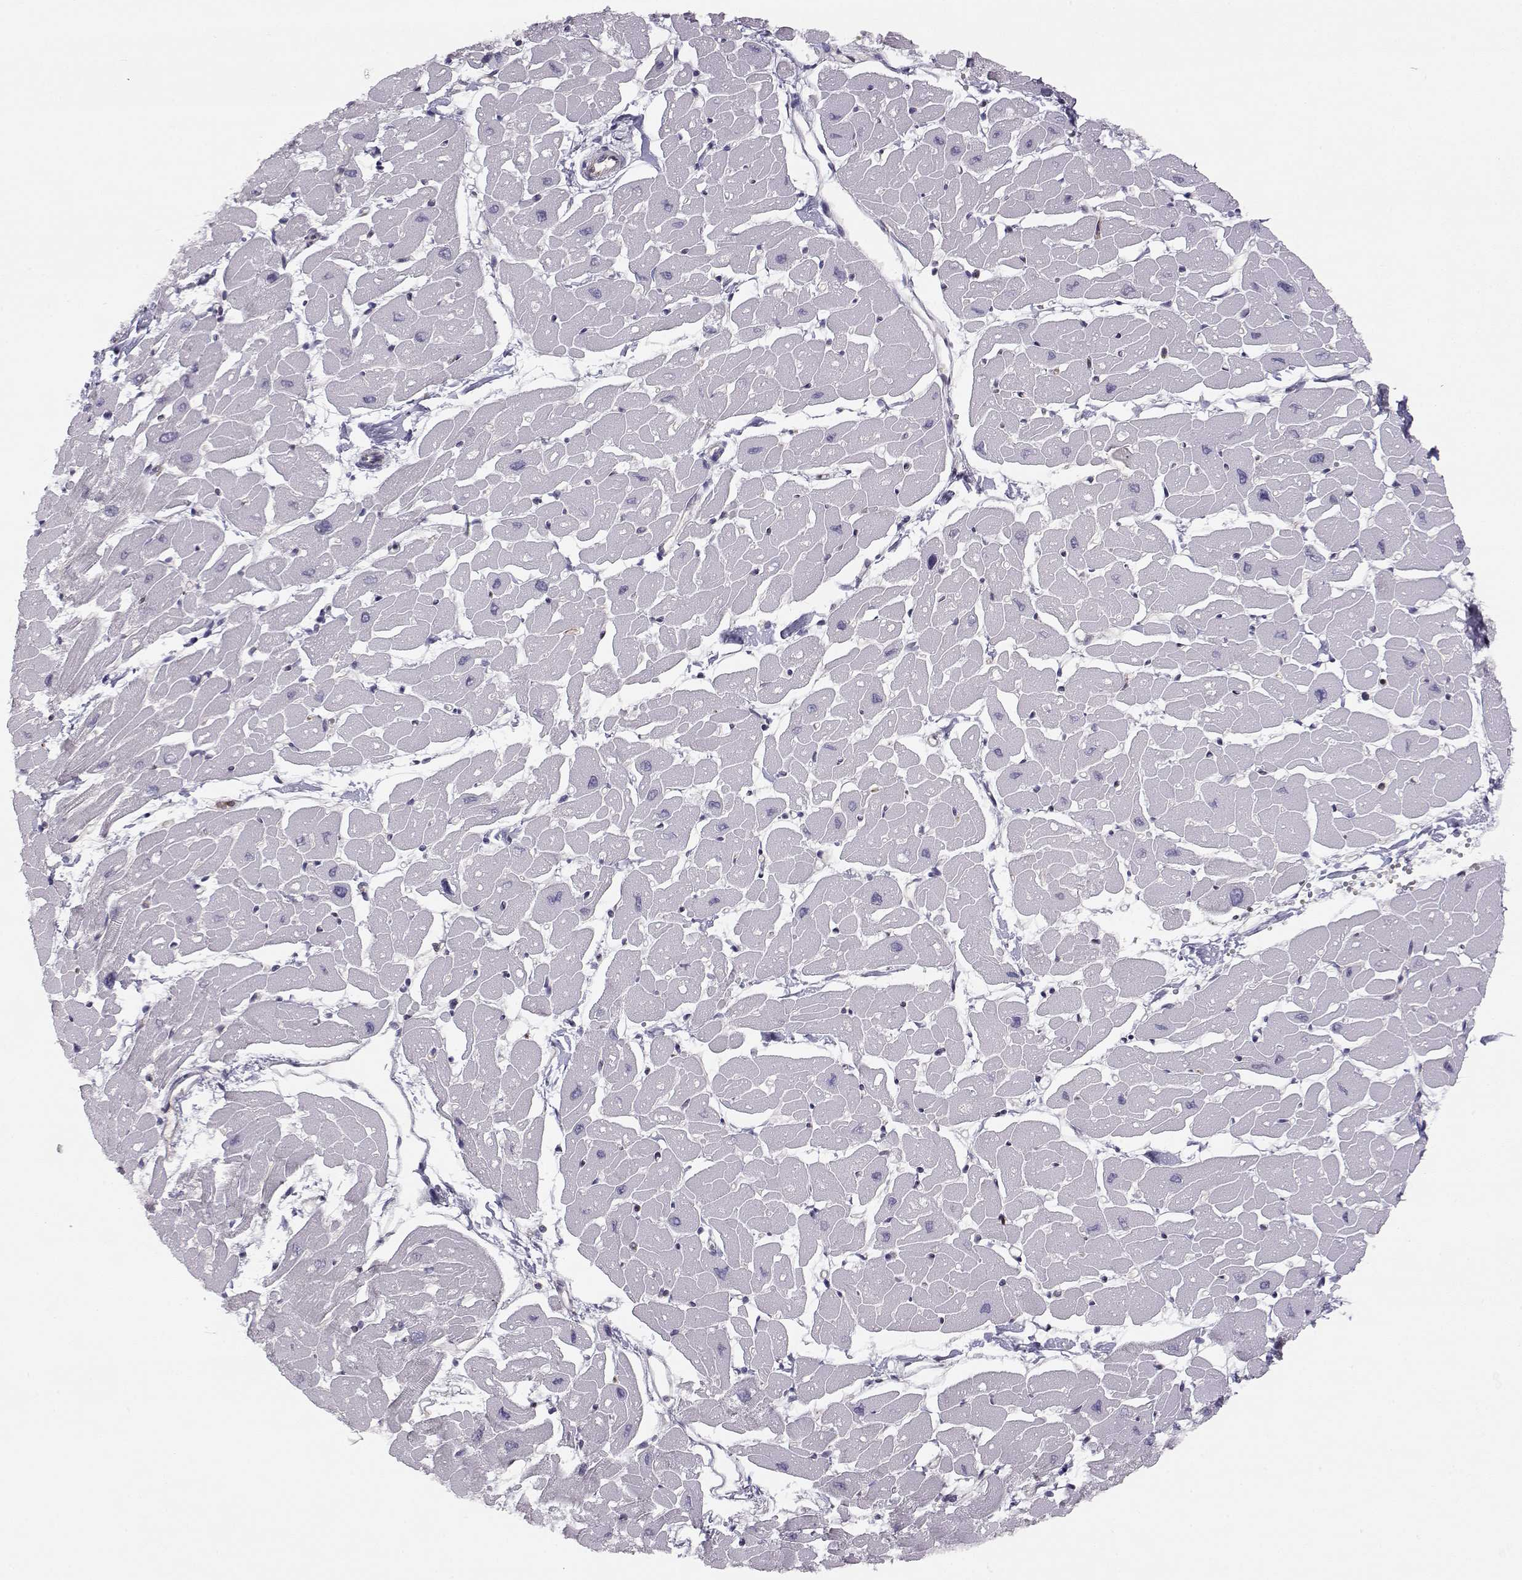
{"staining": {"intensity": "negative", "quantity": "none", "location": "none"}, "tissue": "heart muscle", "cell_type": "Cardiomyocytes", "image_type": "normal", "snomed": [{"axis": "morphology", "description": "Normal tissue, NOS"}, {"axis": "topography", "description": "Heart"}], "caption": "This is a histopathology image of IHC staining of benign heart muscle, which shows no staining in cardiomyocytes.", "gene": "KIF13B", "patient": {"sex": "male", "age": 57}}